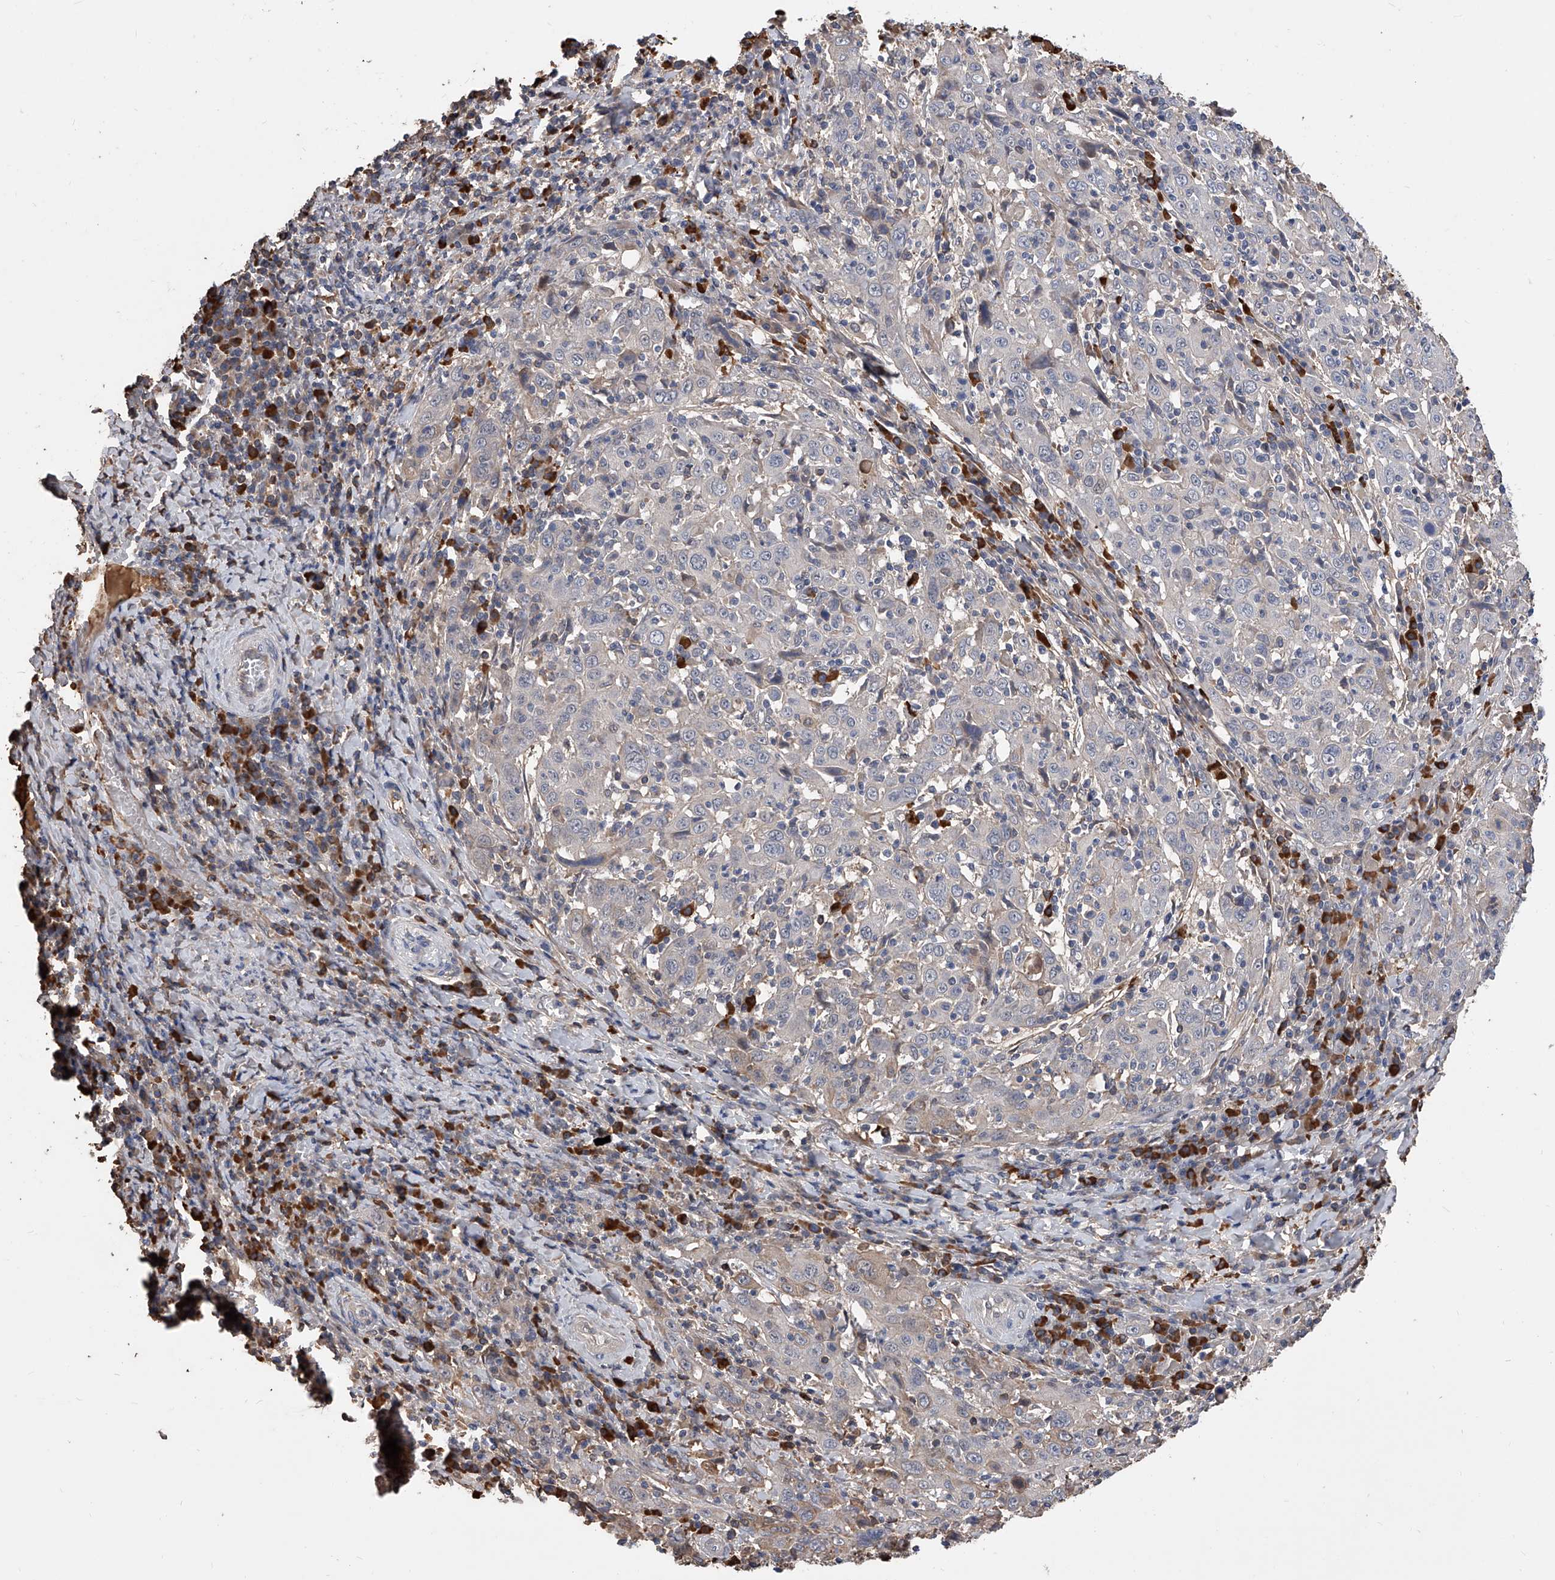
{"staining": {"intensity": "negative", "quantity": "none", "location": "none"}, "tissue": "cervical cancer", "cell_type": "Tumor cells", "image_type": "cancer", "snomed": [{"axis": "morphology", "description": "Squamous cell carcinoma, NOS"}, {"axis": "topography", "description": "Cervix"}], "caption": "Immunohistochemical staining of cervical cancer (squamous cell carcinoma) reveals no significant staining in tumor cells.", "gene": "ZNF25", "patient": {"sex": "female", "age": 46}}